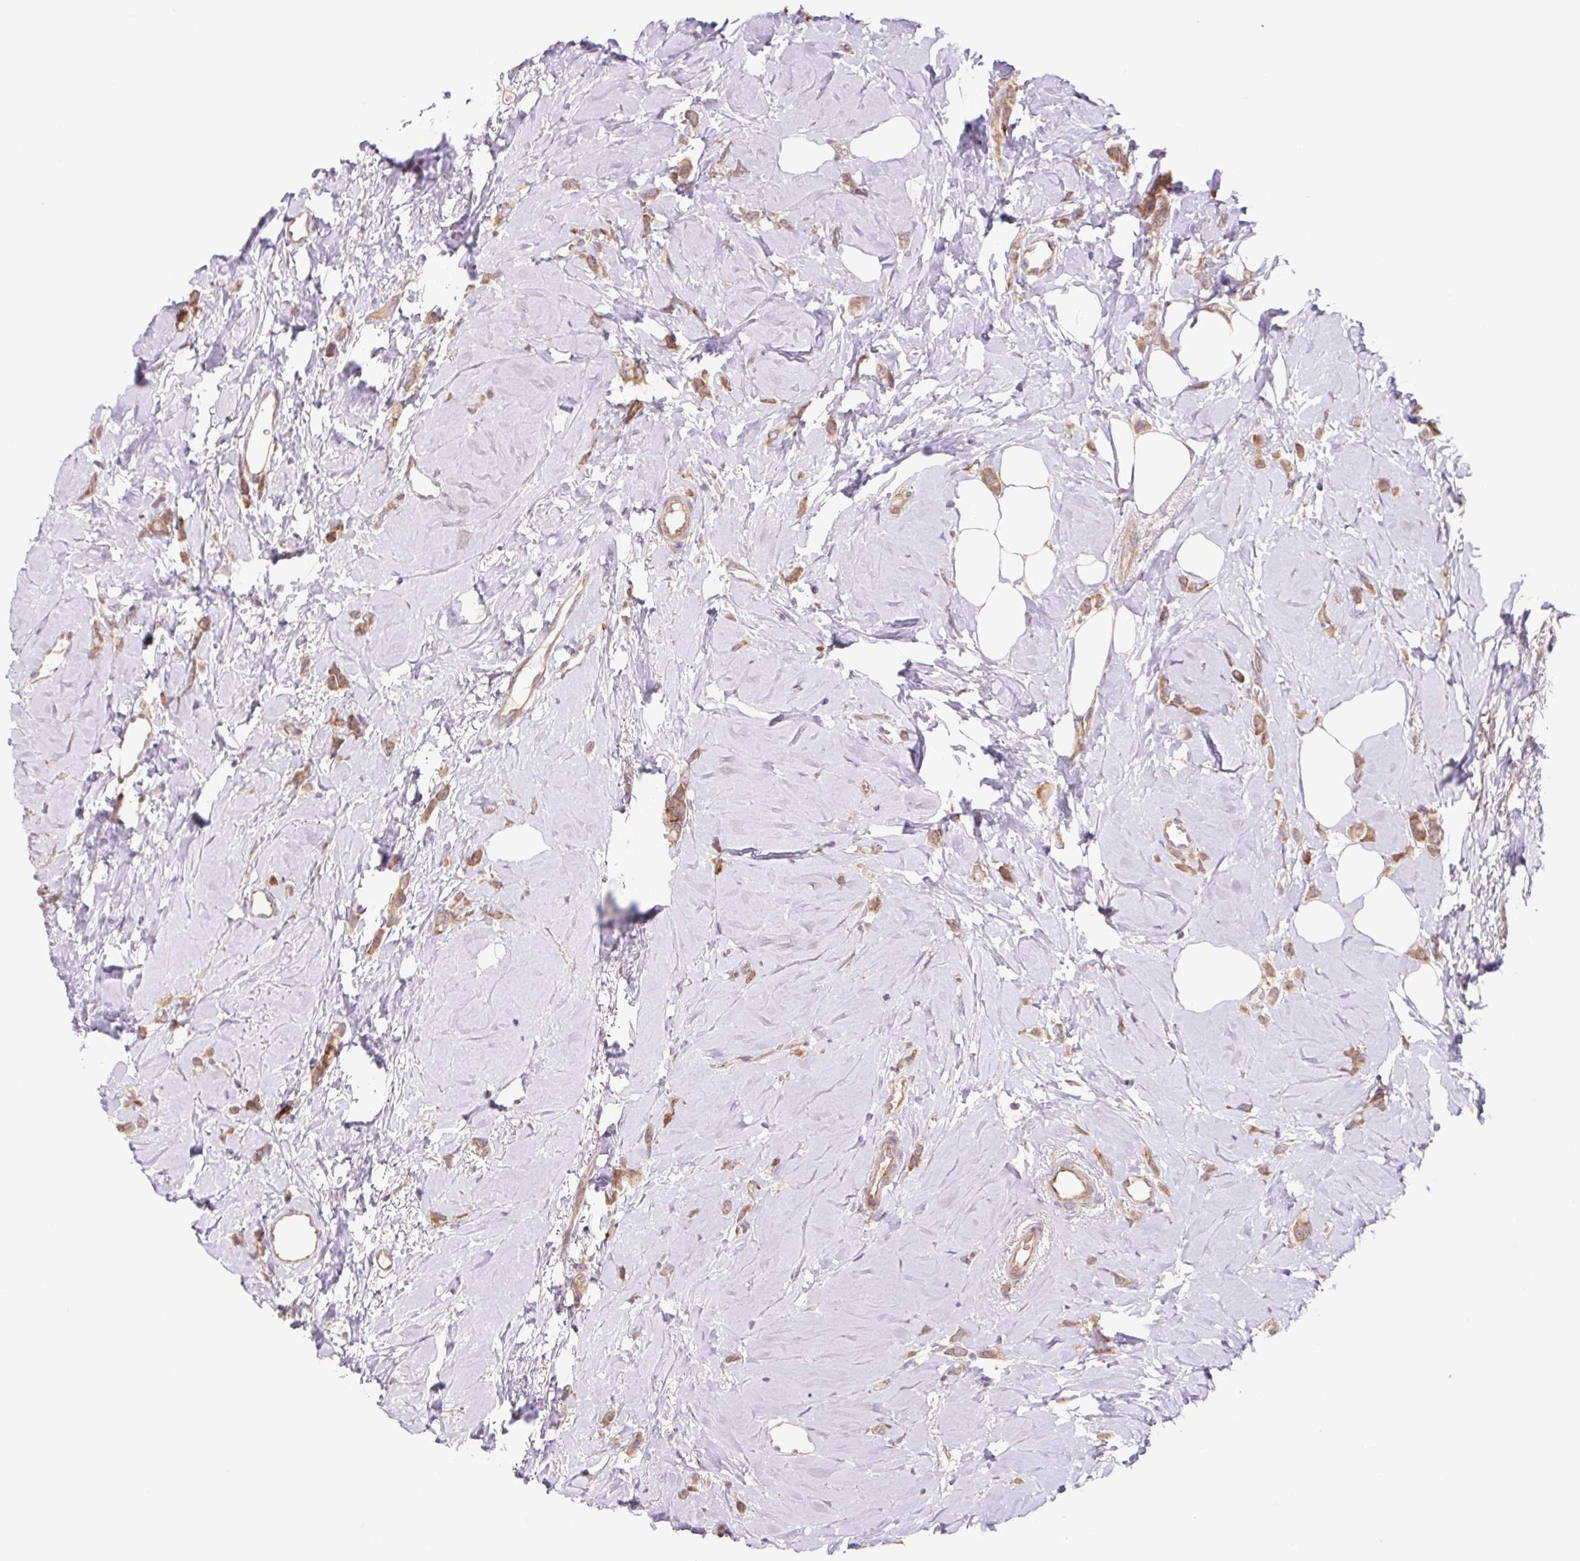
{"staining": {"intensity": "moderate", "quantity": ">75%", "location": "cytoplasmic/membranous,nuclear"}, "tissue": "breast cancer", "cell_type": "Tumor cells", "image_type": "cancer", "snomed": [{"axis": "morphology", "description": "Lobular carcinoma"}, {"axis": "topography", "description": "Breast"}], "caption": "Immunohistochemical staining of human breast cancer shows moderate cytoplasmic/membranous and nuclear protein staining in approximately >75% of tumor cells.", "gene": "HFE", "patient": {"sex": "female", "age": 66}}